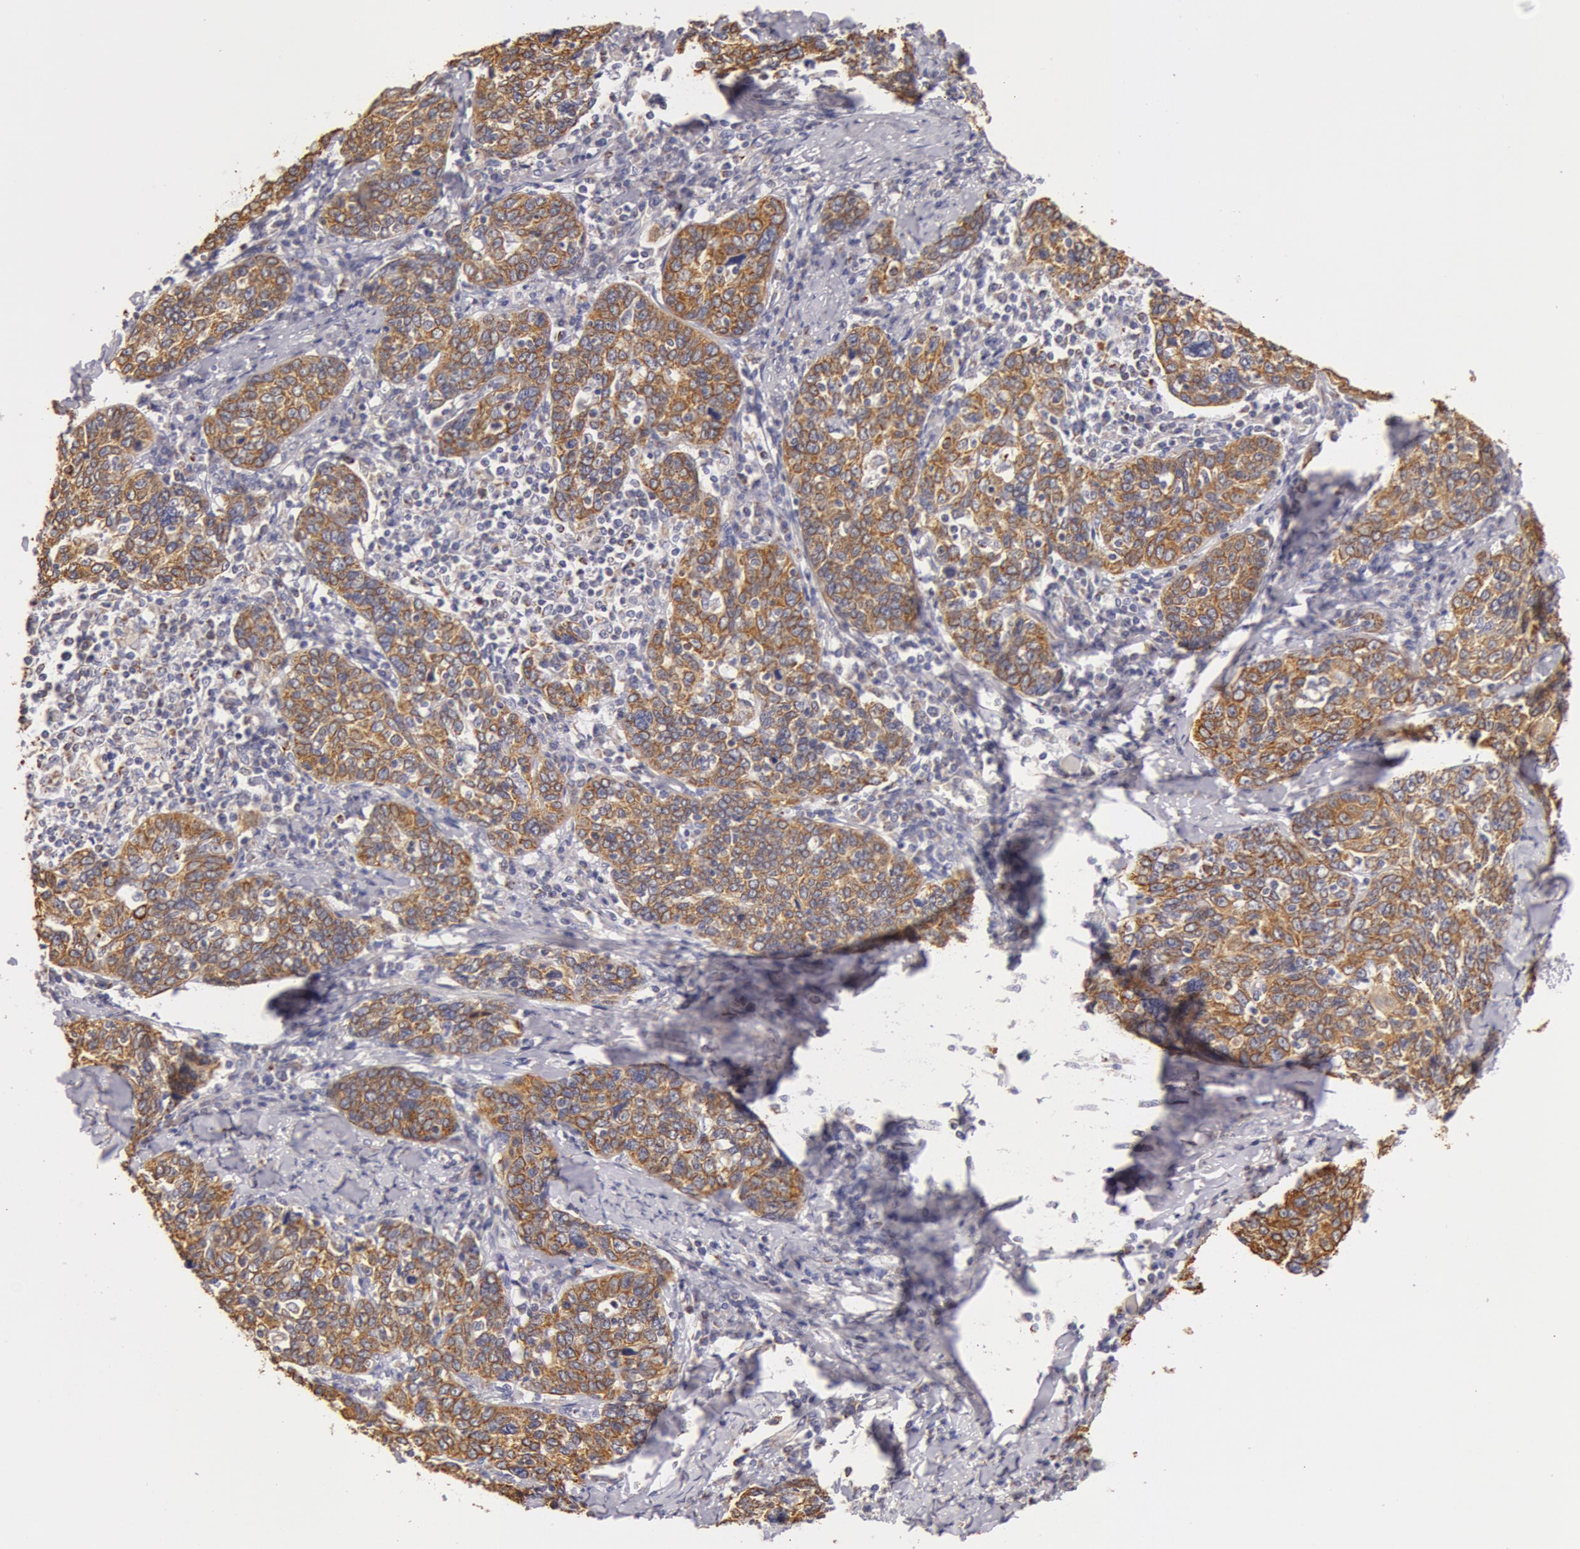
{"staining": {"intensity": "moderate", "quantity": ">75%", "location": "cytoplasmic/membranous"}, "tissue": "cervical cancer", "cell_type": "Tumor cells", "image_type": "cancer", "snomed": [{"axis": "morphology", "description": "Squamous cell carcinoma, NOS"}, {"axis": "topography", "description": "Cervix"}], "caption": "Immunohistochemistry (IHC) photomicrograph of neoplastic tissue: human cervical squamous cell carcinoma stained using immunohistochemistry (IHC) shows medium levels of moderate protein expression localized specifically in the cytoplasmic/membranous of tumor cells, appearing as a cytoplasmic/membranous brown color.", "gene": "KRT18", "patient": {"sex": "female", "age": 41}}